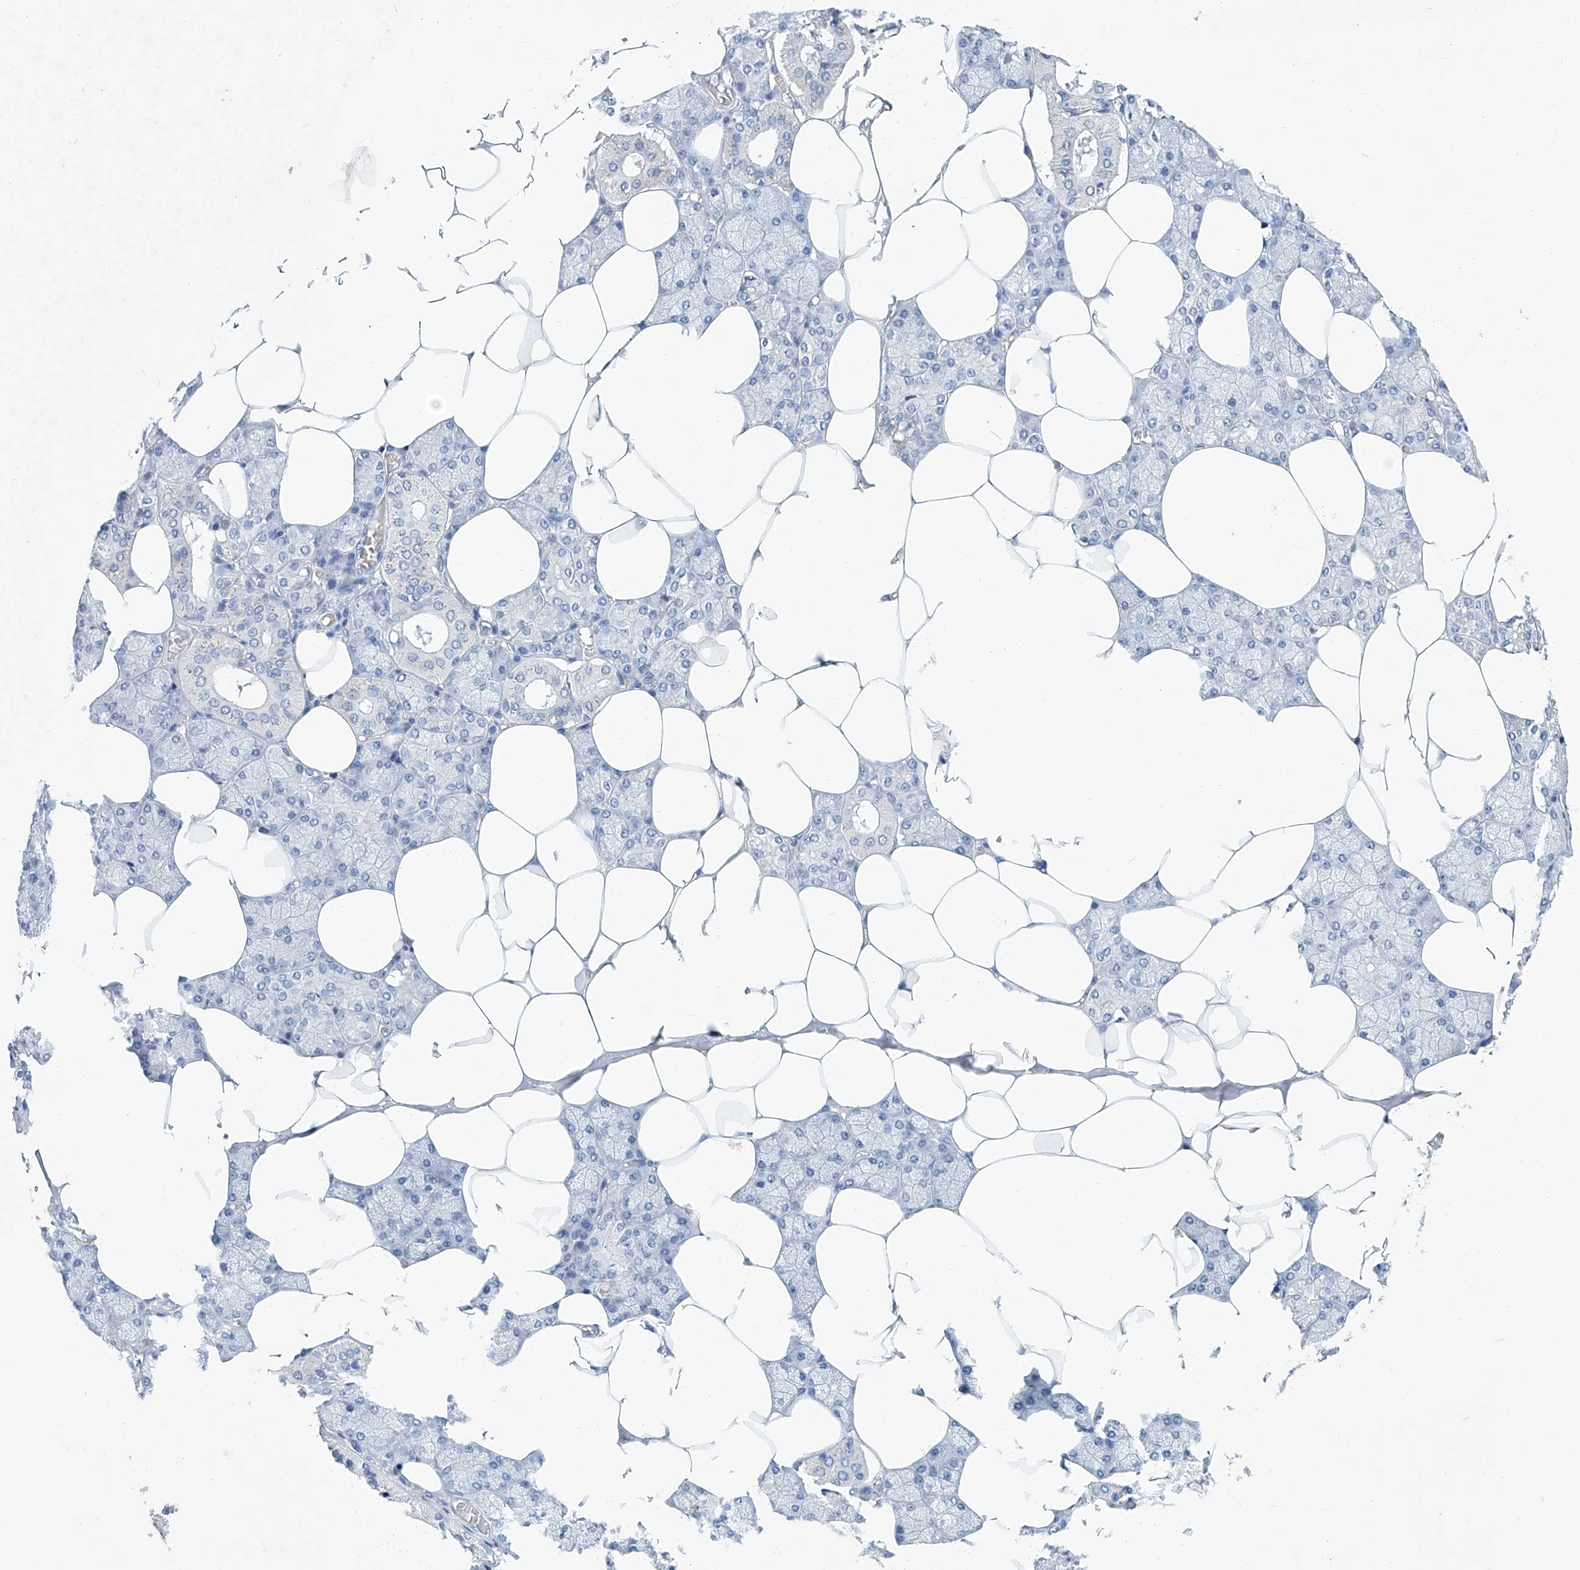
{"staining": {"intensity": "negative", "quantity": "none", "location": "none"}, "tissue": "salivary gland", "cell_type": "Glandular cells", "image_type": "normal", "snomed": [{"axis": "morphology", "description": "Normal tissue, NOS"}, {"axis": "topography", "description": "Salivary gland"}], "caption": "This is a micrograph of immunohistochemistry (IHC) staining of normal salivary gland, which shows no staining in glandular cells. (DAB (3,3'-diaminobenzidine) immunohistochemistry, high magnification).", "gene": "CYP2A7", "patient": {"sex": "male", "age": 62}}